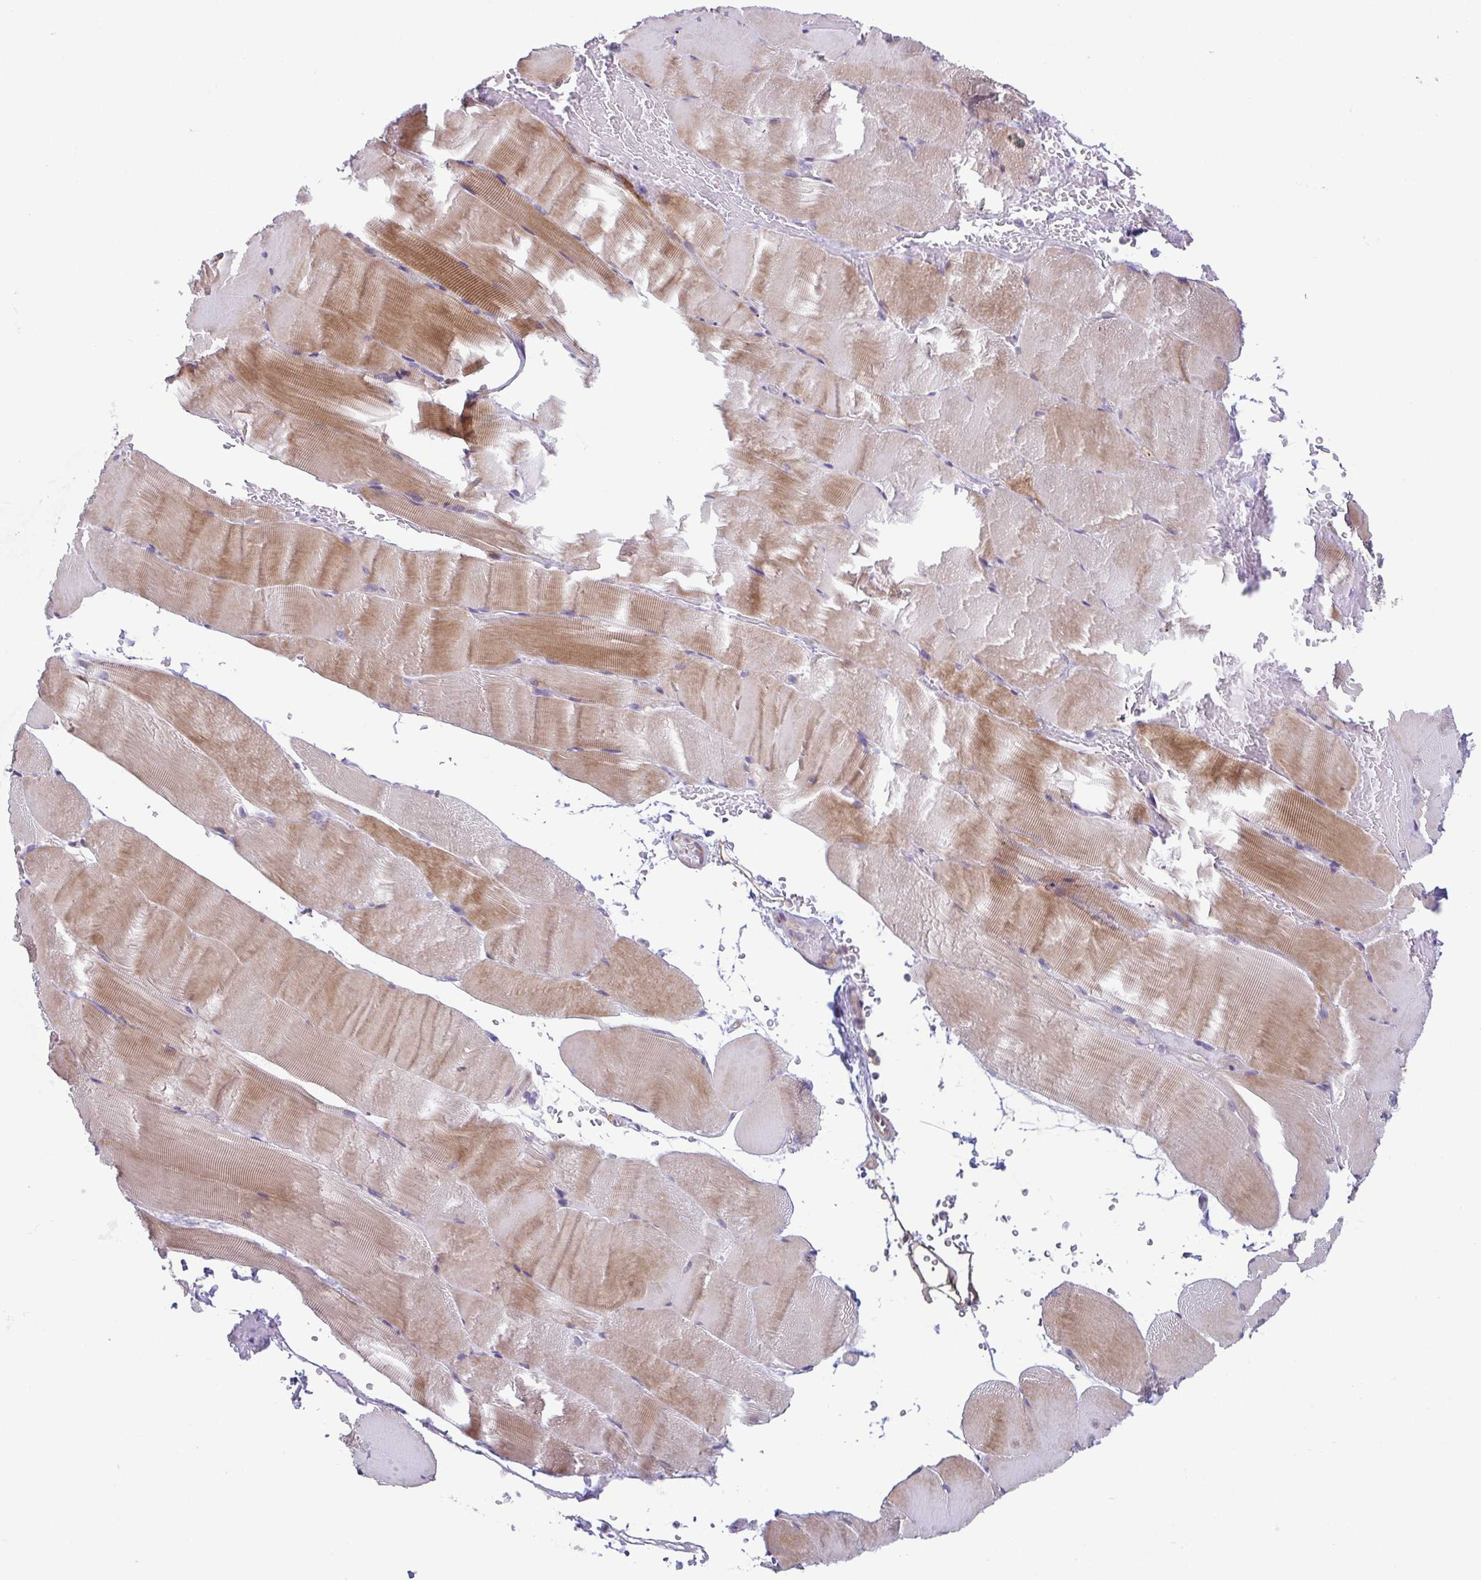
{"staining": {"intensity": "moderate", "quantity": "25%-75%", "location": "cytoplasmic/membranous"}, "tissue": "skeletal muscle", "cell_type": "Myocytes", "image_type": "normal", "snomed": [{"axis": "morphology", "description": "Normal tissue, NOS"}, {"axis": "topography", "description": "Skeletal muscle"}], "caption": "The photomicrograph demonstrates a brown stain indicating the presence of a protein in the cytoplasmic/membranous of myocytes in skeletal muscle. The staining was performed using DAB, with brown indicating positive protein expression. Nuclei are stained blue with hematoxylin.", "gene": "LMF2", "patient": {"sex": "female", "age": 37}}